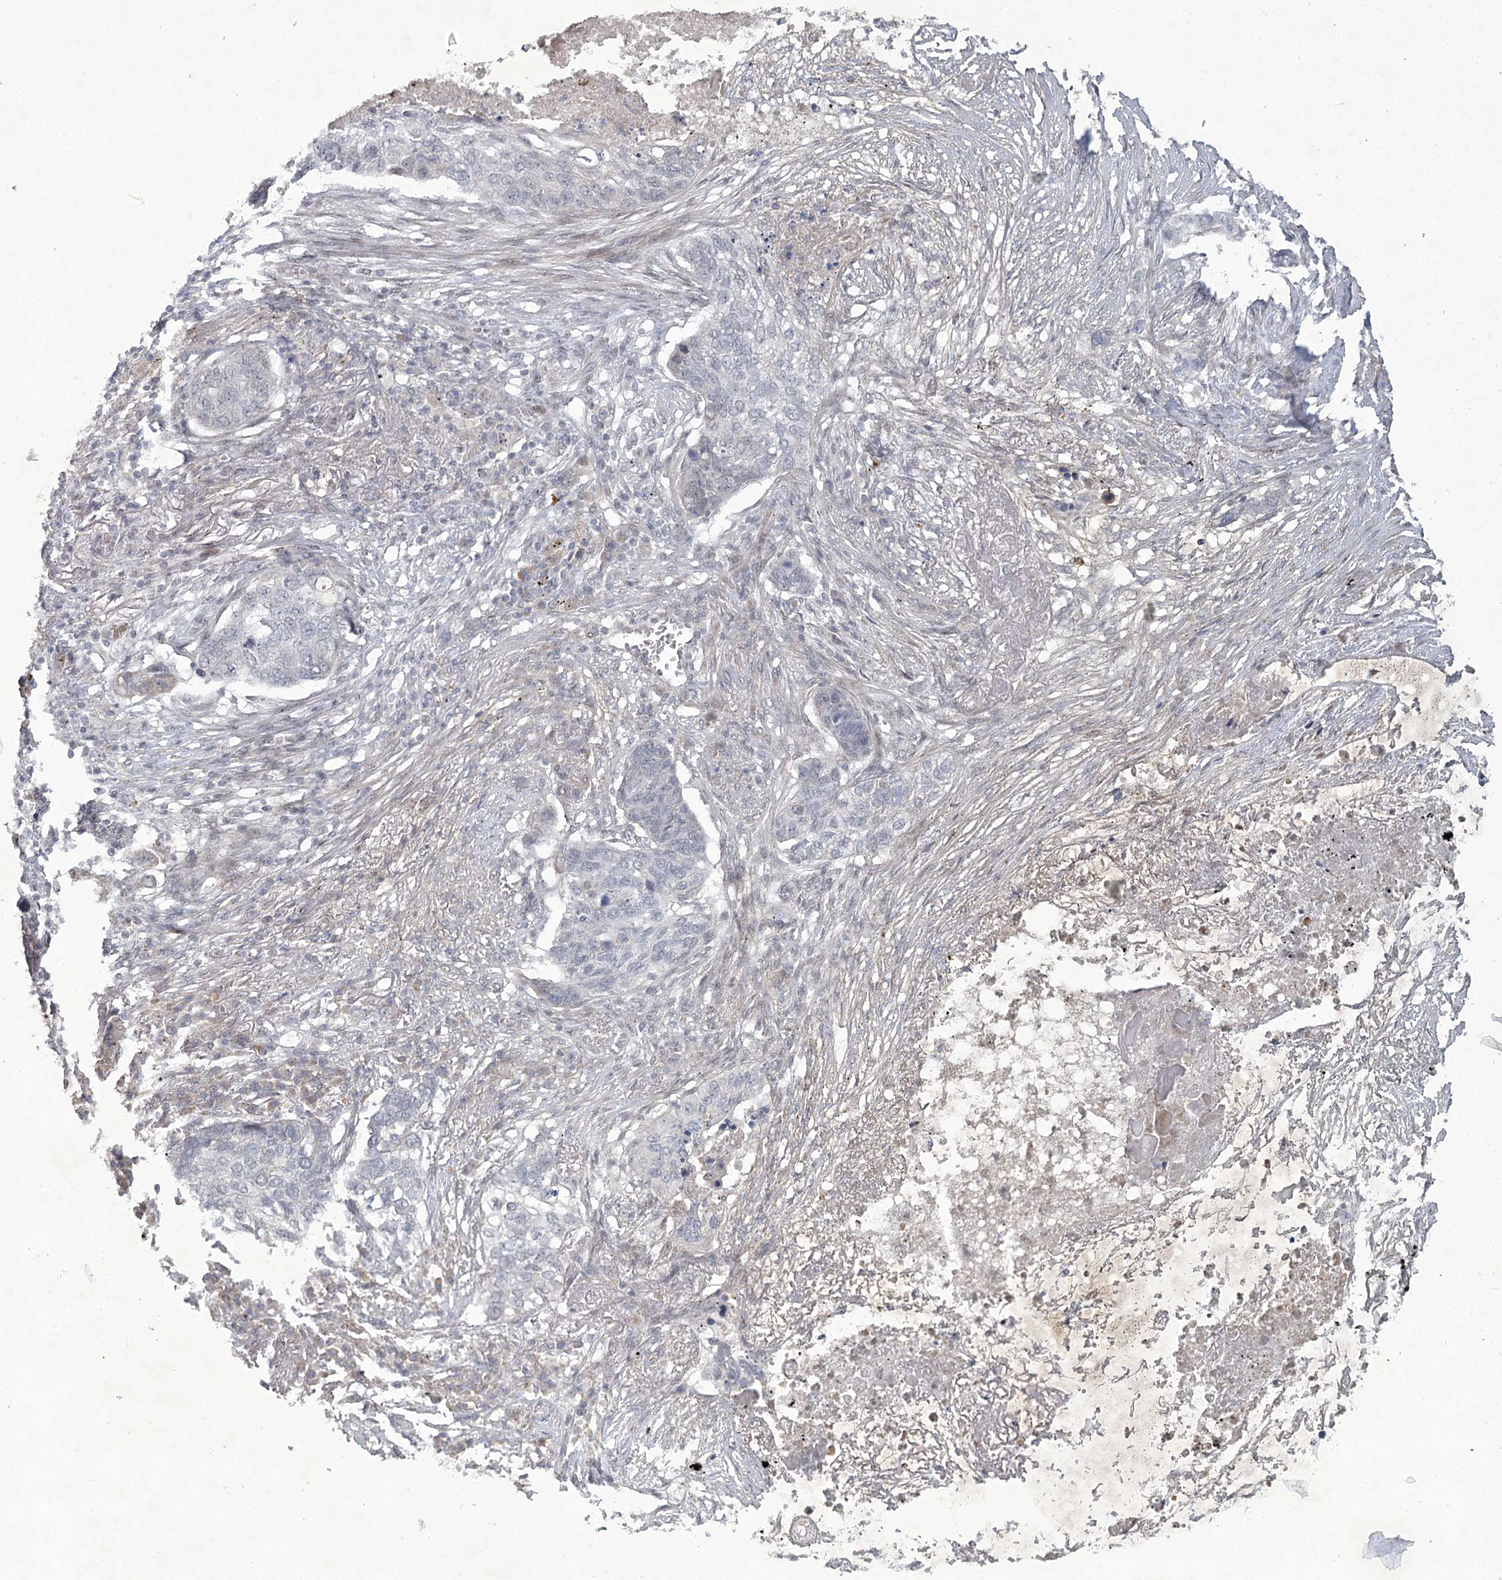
{"staining": {"intensity": "negative", "quantity": "none", "location": "none"}, "tissue": "lung cancer", "cell_type": "Tumor cells", "image_type": "cancer", "snomed": [{"axis": "morphology", "description": "Squamous cell carcinoma, NOS"}, {"axis": "topography", "description": "Lung"}], "caption": "Photomicrograph shows no protein positivity in tumor cells of squamous cell carcinoma (lung) tissue.", "gene": "AMTN", "patient": {"sex": "female", "age": 63}}